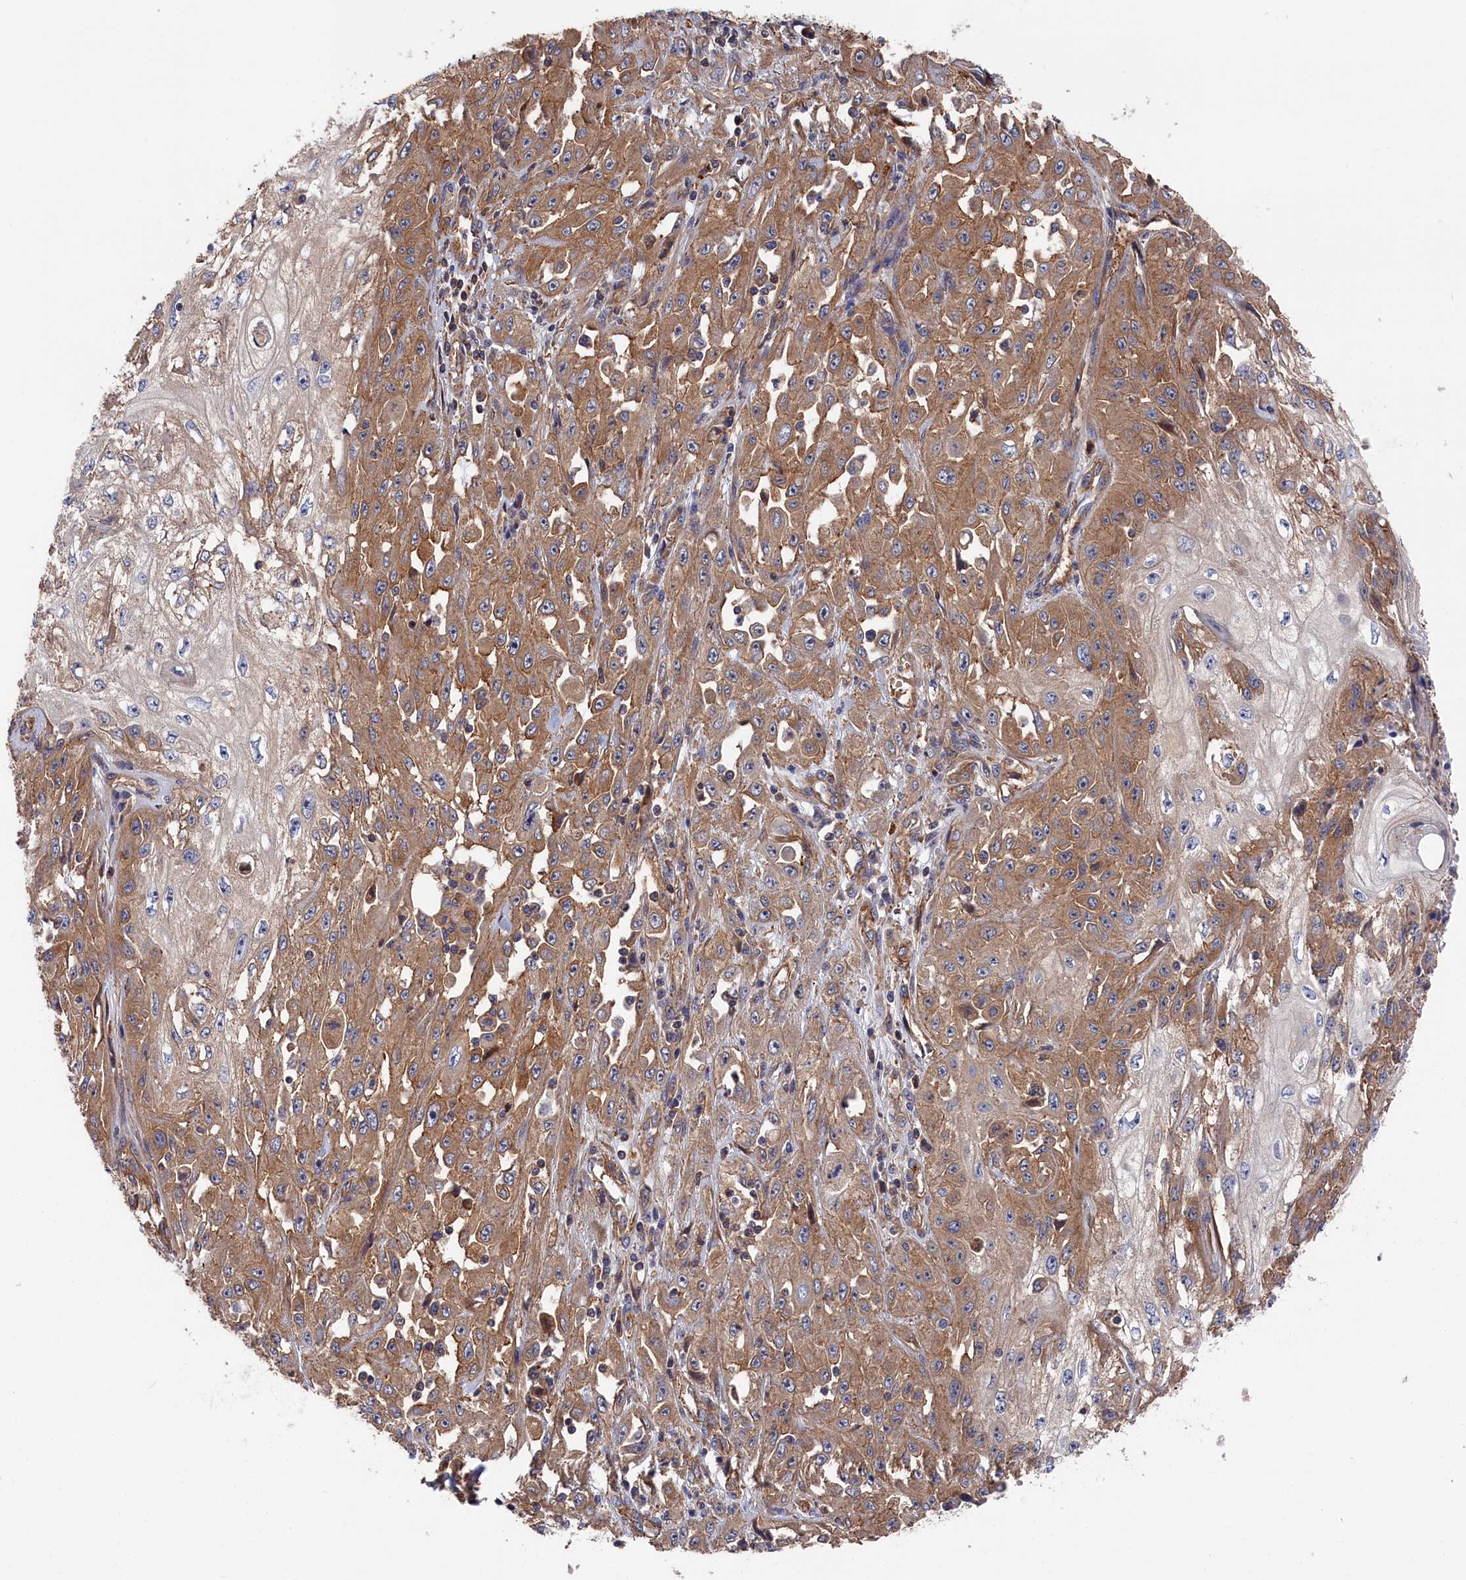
{"staining": {"intensity": "moderate", "quantity": ">75%", "location": "cytoplasmic/membranous"}, "tissue": "skin cancer", "cell_type": "Tumor cells", "image_type": "cancer", "snomed": [{"axis": "morphology", "description": "Squamous cell carcinoma, NOS"}, {"axis": "morphology", "description": "Squamous cell carcinoma, metastatic, NOS"}, {"axis": "topography", "description": "Skin"}, {"axis": "topography", "description": "Lymph node"}], "caption": "DAB immunohistochemical staining of skin cancer (squamous cell carcinoma) reveals moderate cytoplasmic/membranous protein positivity in about >75% of tumor cells.", "gene": "LDHD", "patient": {"sex": "male", "age": 75}}